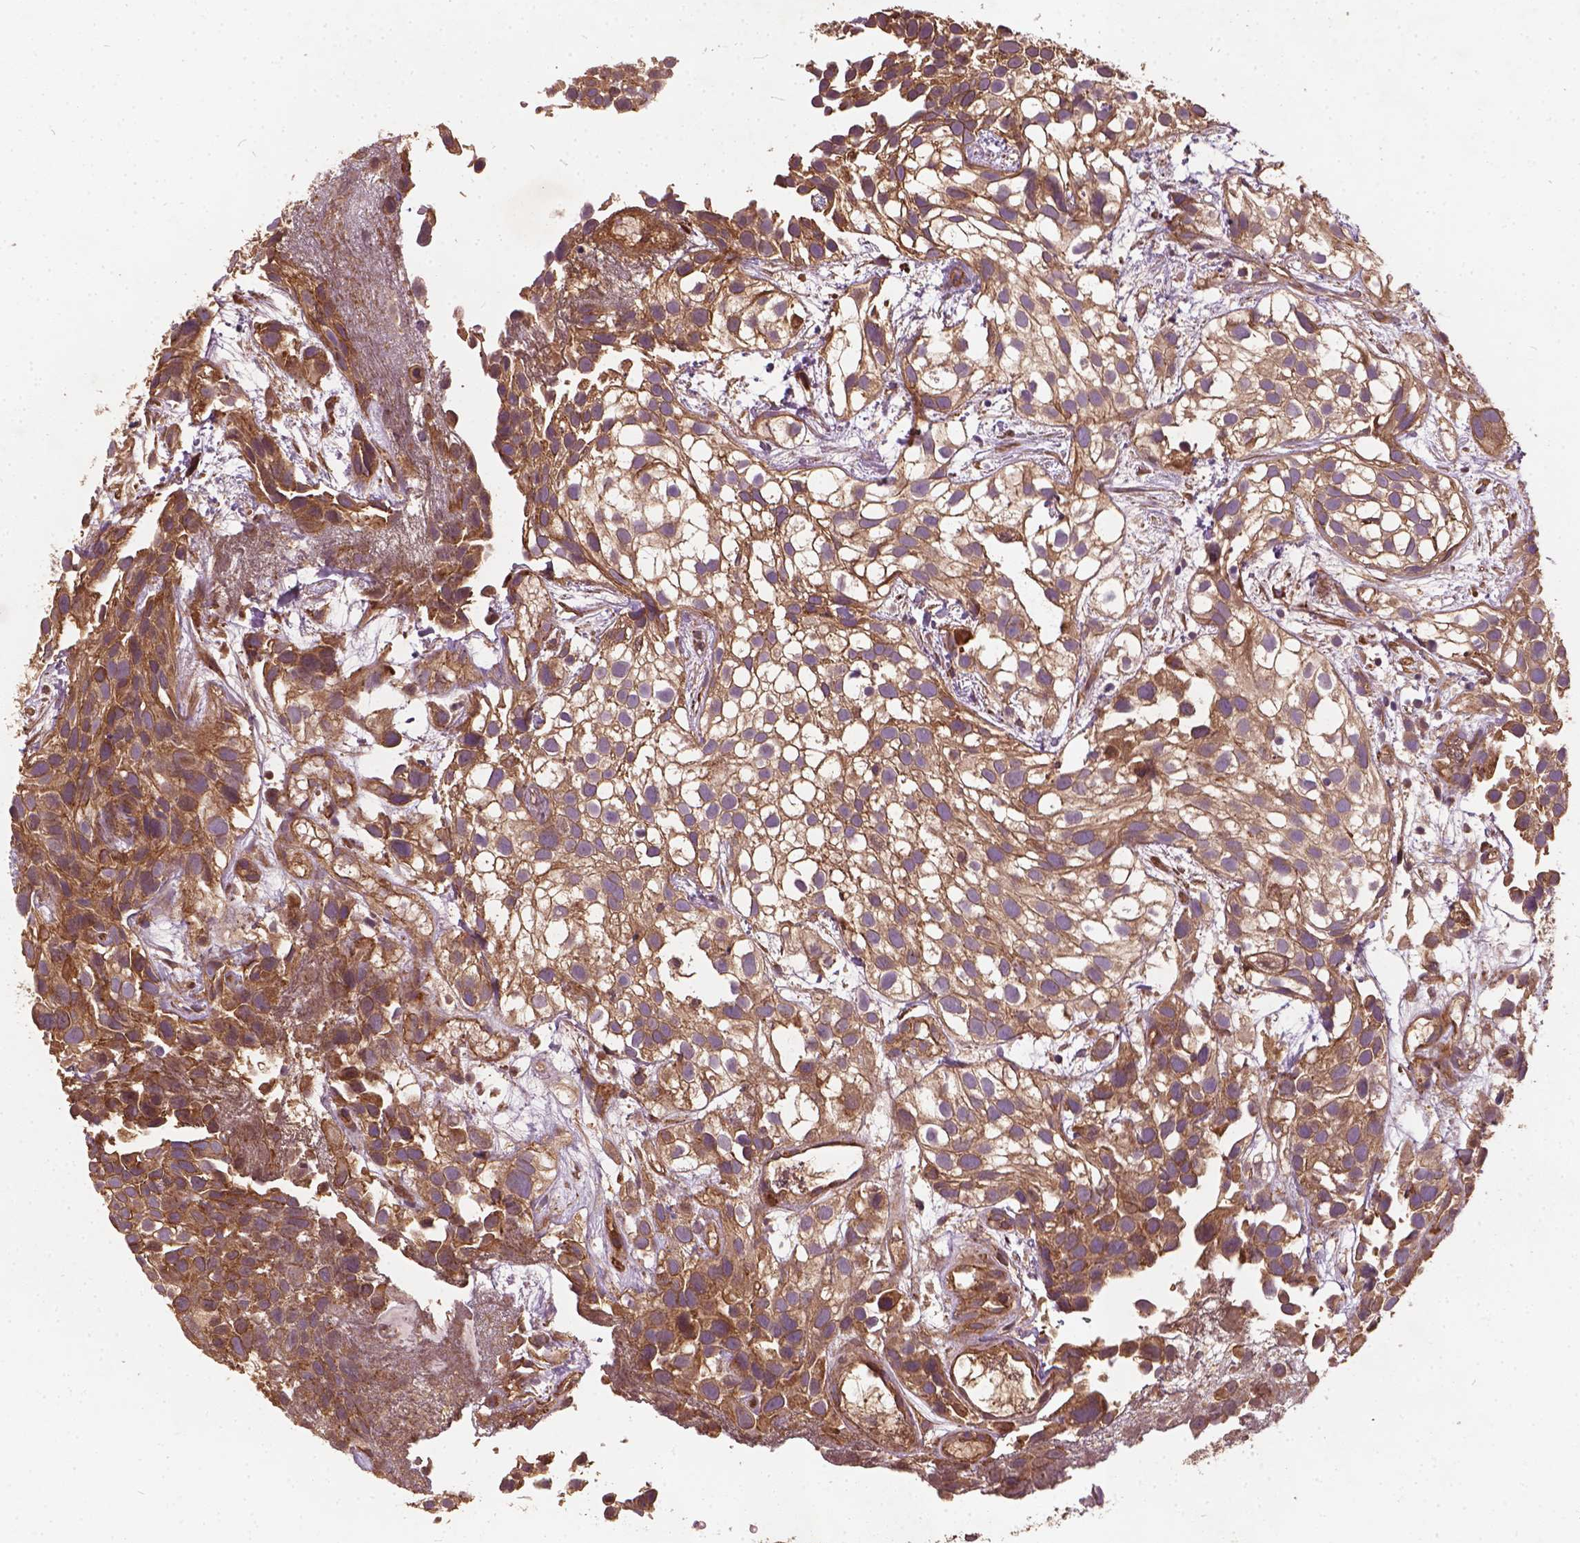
{"staining": {"intensity": "moderate", "quantity": ">75%", "location": "cytoplasmic/membranous"}, "tissue": "urothelial cancer", "cell_type": "Tumor cells", "image_type": "cancer", "snomed": [{"axis": "morphology", "description": "Urothelial carcinoma, High grade"}, {"axis": "topography", "description": "Urinary bladder"}], "caption": "A brown stain shows moderate cytoplasmic/membranous expression of a protein in human high-grade urothelial carcinoma tumor cells.", "gene": "UBXN2A", "patient": {"sex": "male", "age": 56}}